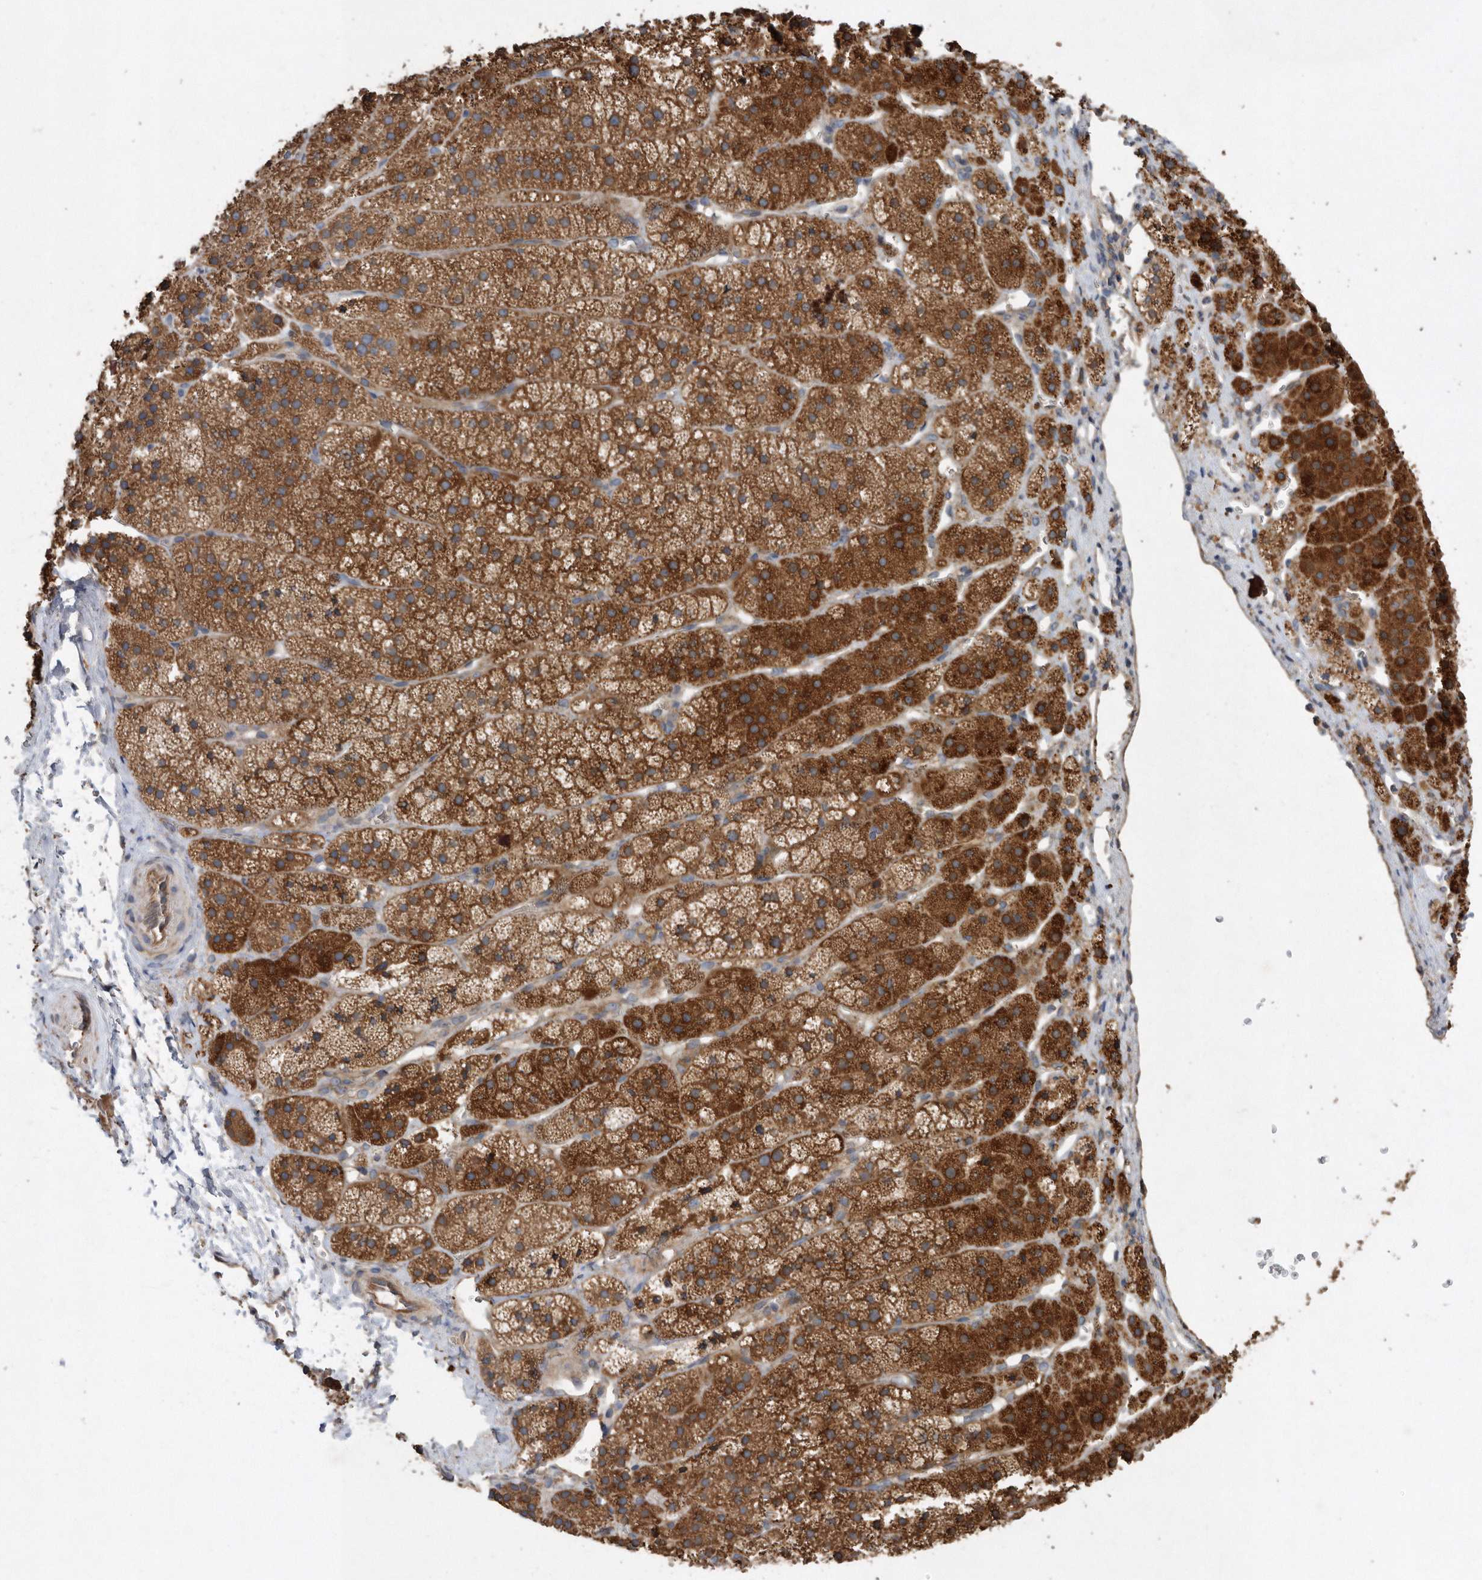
{"staining": {"intensity": "strong", "quantity": ">75%", "location": "cytoplasmic/membranous"}, "tissue": "adrenal gland", "cell_type": "Glandular cells", "image_type": "normal", "snomed": [{"axis": "morphology", "description": "Normal tissue, NOS"}, {"axis": "topography", "description": "Adrenal gland"}], "caption": "Immunohistochemical staining of normal human adrenal gland shows strong cytoplasmic/membranous protein staining in about >75% of glandular cells.", "gene": "PON2", "patient": {"sex": "female", "age": 44}}